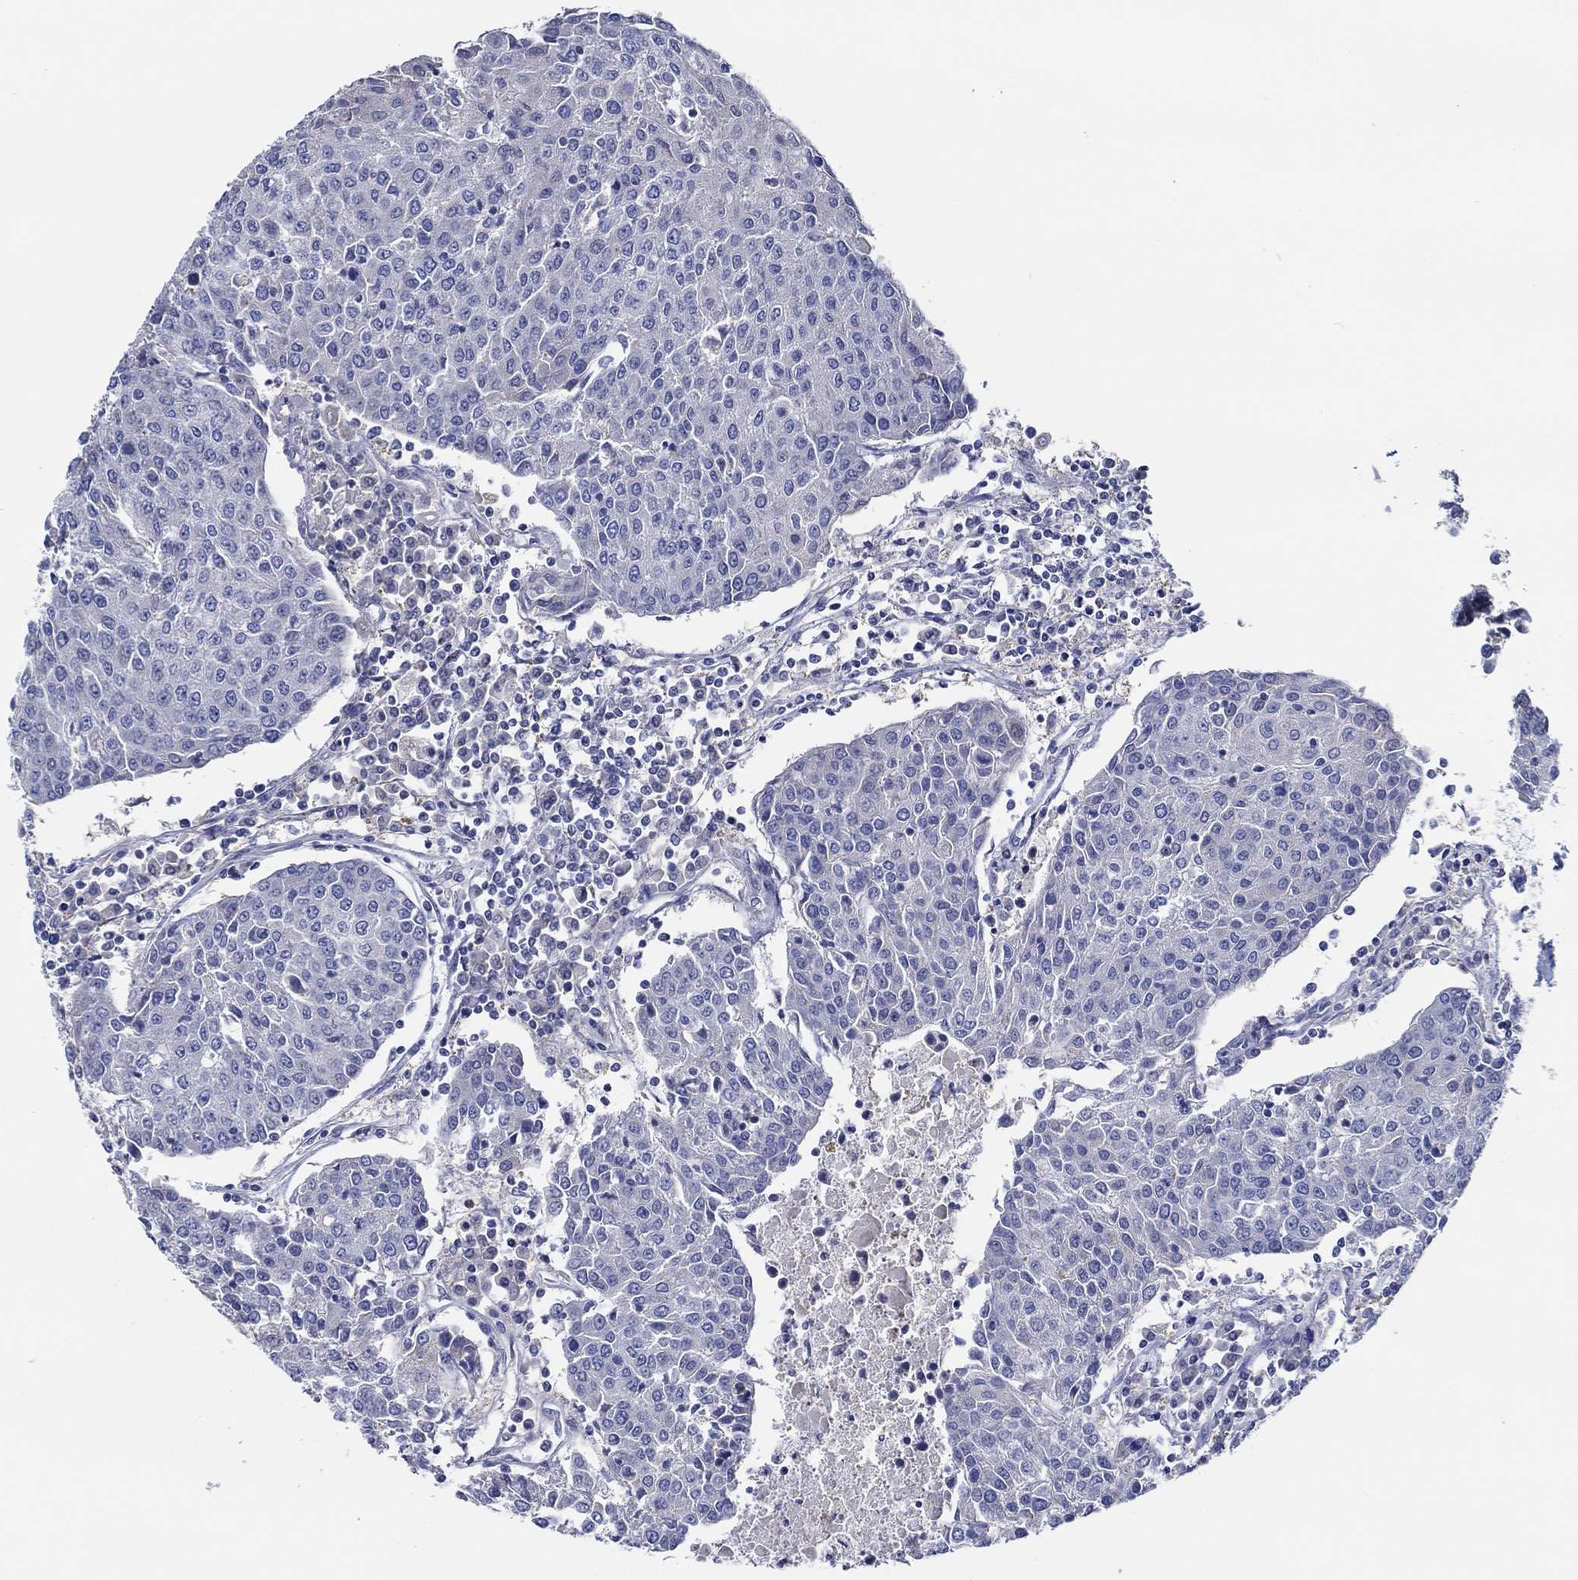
{"staining": {"intensity": "negative", "quantity": "none", "location": "none"}, "tissue": "urothelial cancer", "cell_type": "Tumor cells", "image_type": "cancer", "snomed": [{"axis": "morphology", "description": "Urothelial carcinoma, High grade"}, {"axis": "topography", "description": "Urinary bladder"}], "caption": "Immunohistochemistry (IHC) micrograph of neoplastic tissue: human high-grade urothelial carcinoma stained with DAB demonstrates no significant protein staining in tumor cells. (DAB (3,3'-diaminobenzidine) IHC with hematoxylin counter stain).", "gene": "CFAP61", "patient": {"sex": "female", "age": 85}}